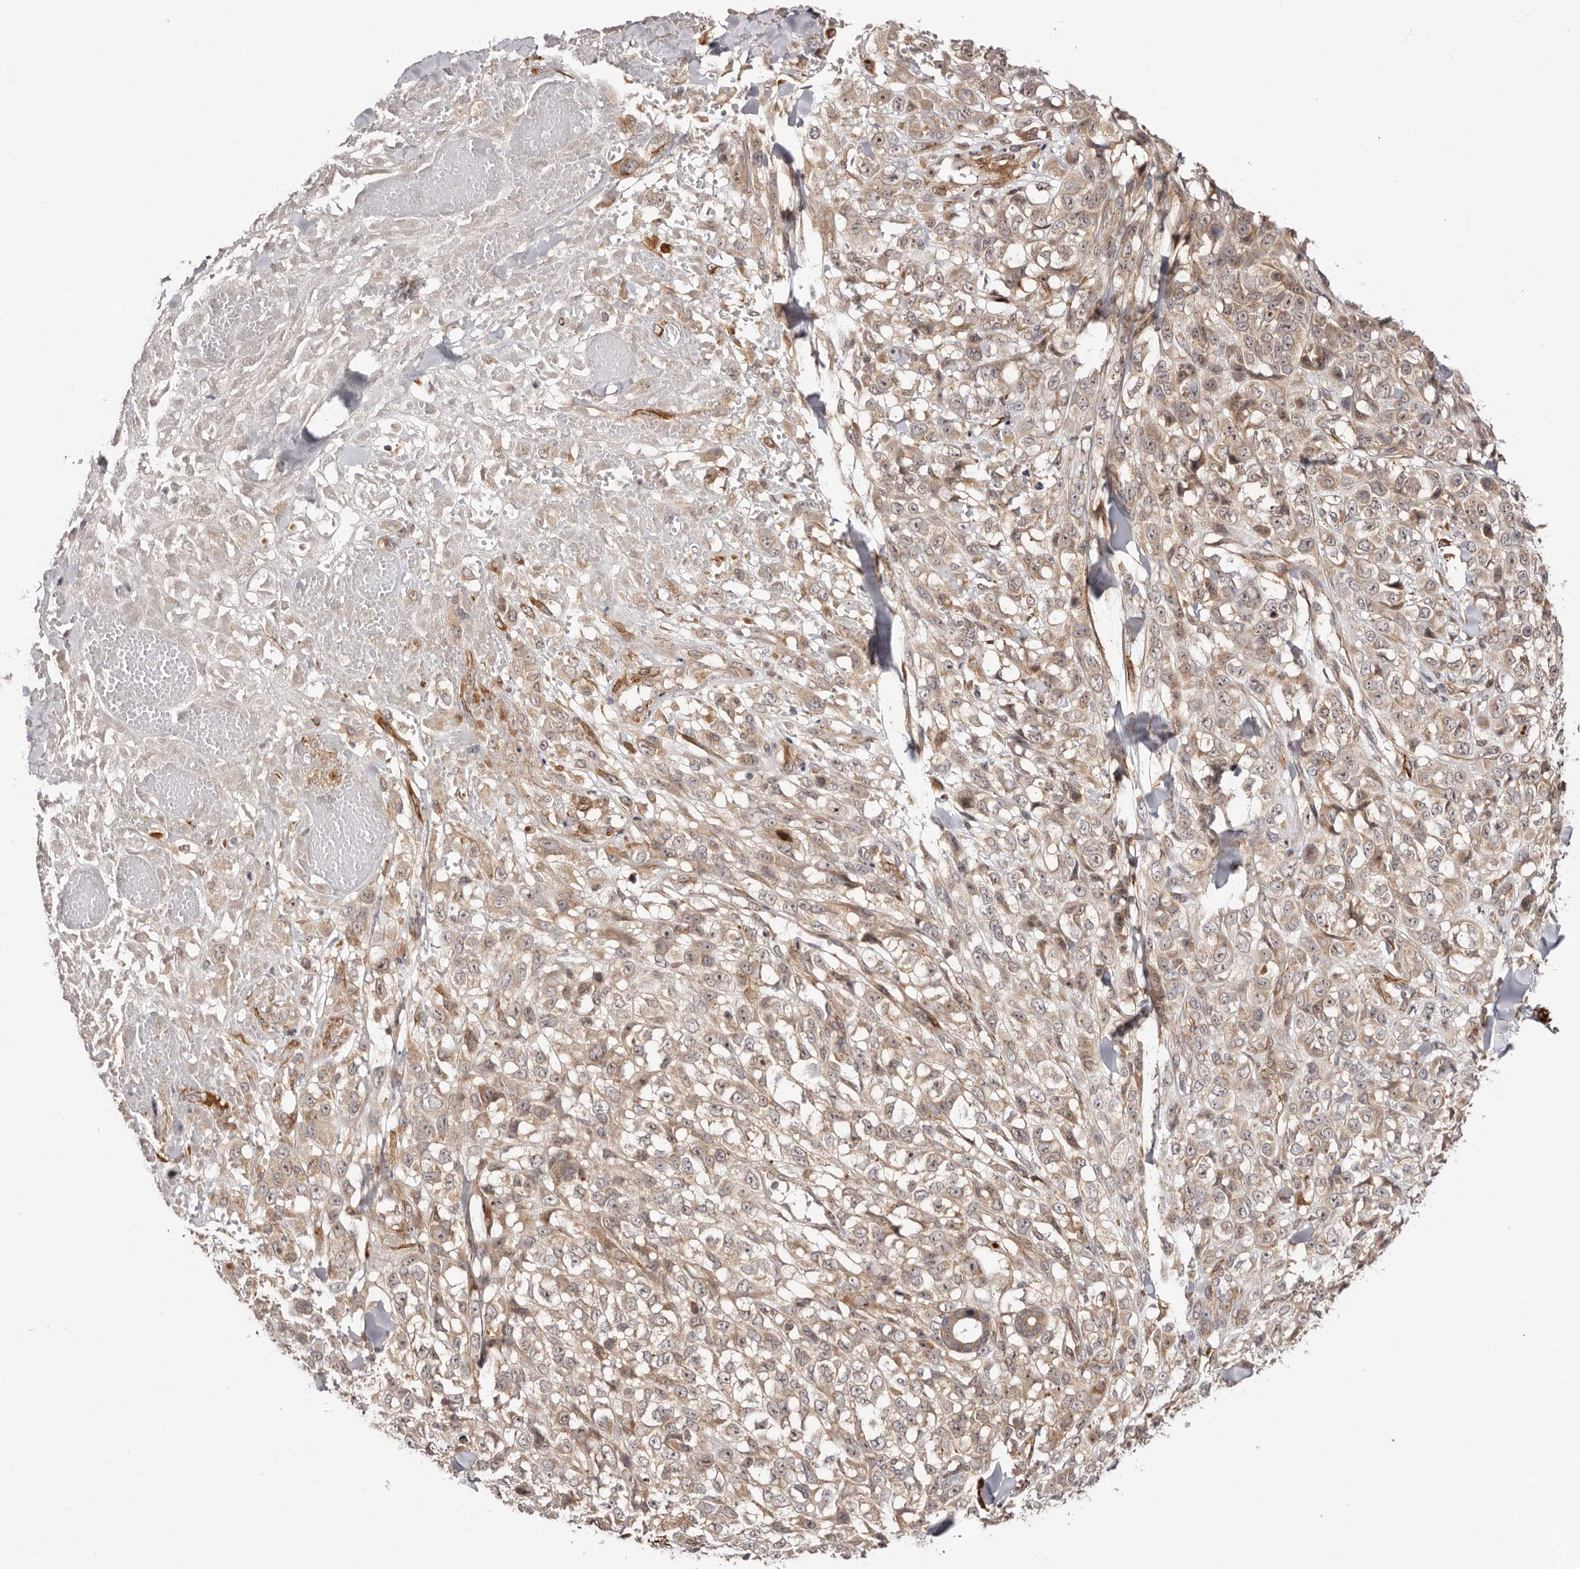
{"staining": {"intensity": "weak", "quantity": ">75%", "location": "cytoplasmic/membranous"}, "tissue": "melanoma", "cell_type": "Tumor cells", "image_type": "cancer", "snomed": [{"axis": "morphology", "description": "Malignant melanoma, Metastatic site"}, {"axis": "topography", "description": "Skin"}], "caption": "This is a photomicrograph of immunohistochemistry (IHC) staining of melanoma, which shows weak positivity in the cytoplasmic/membranous of tumor cells.", "gene": "MICAL2", "patient": {"sex": "female", "age": 72}}